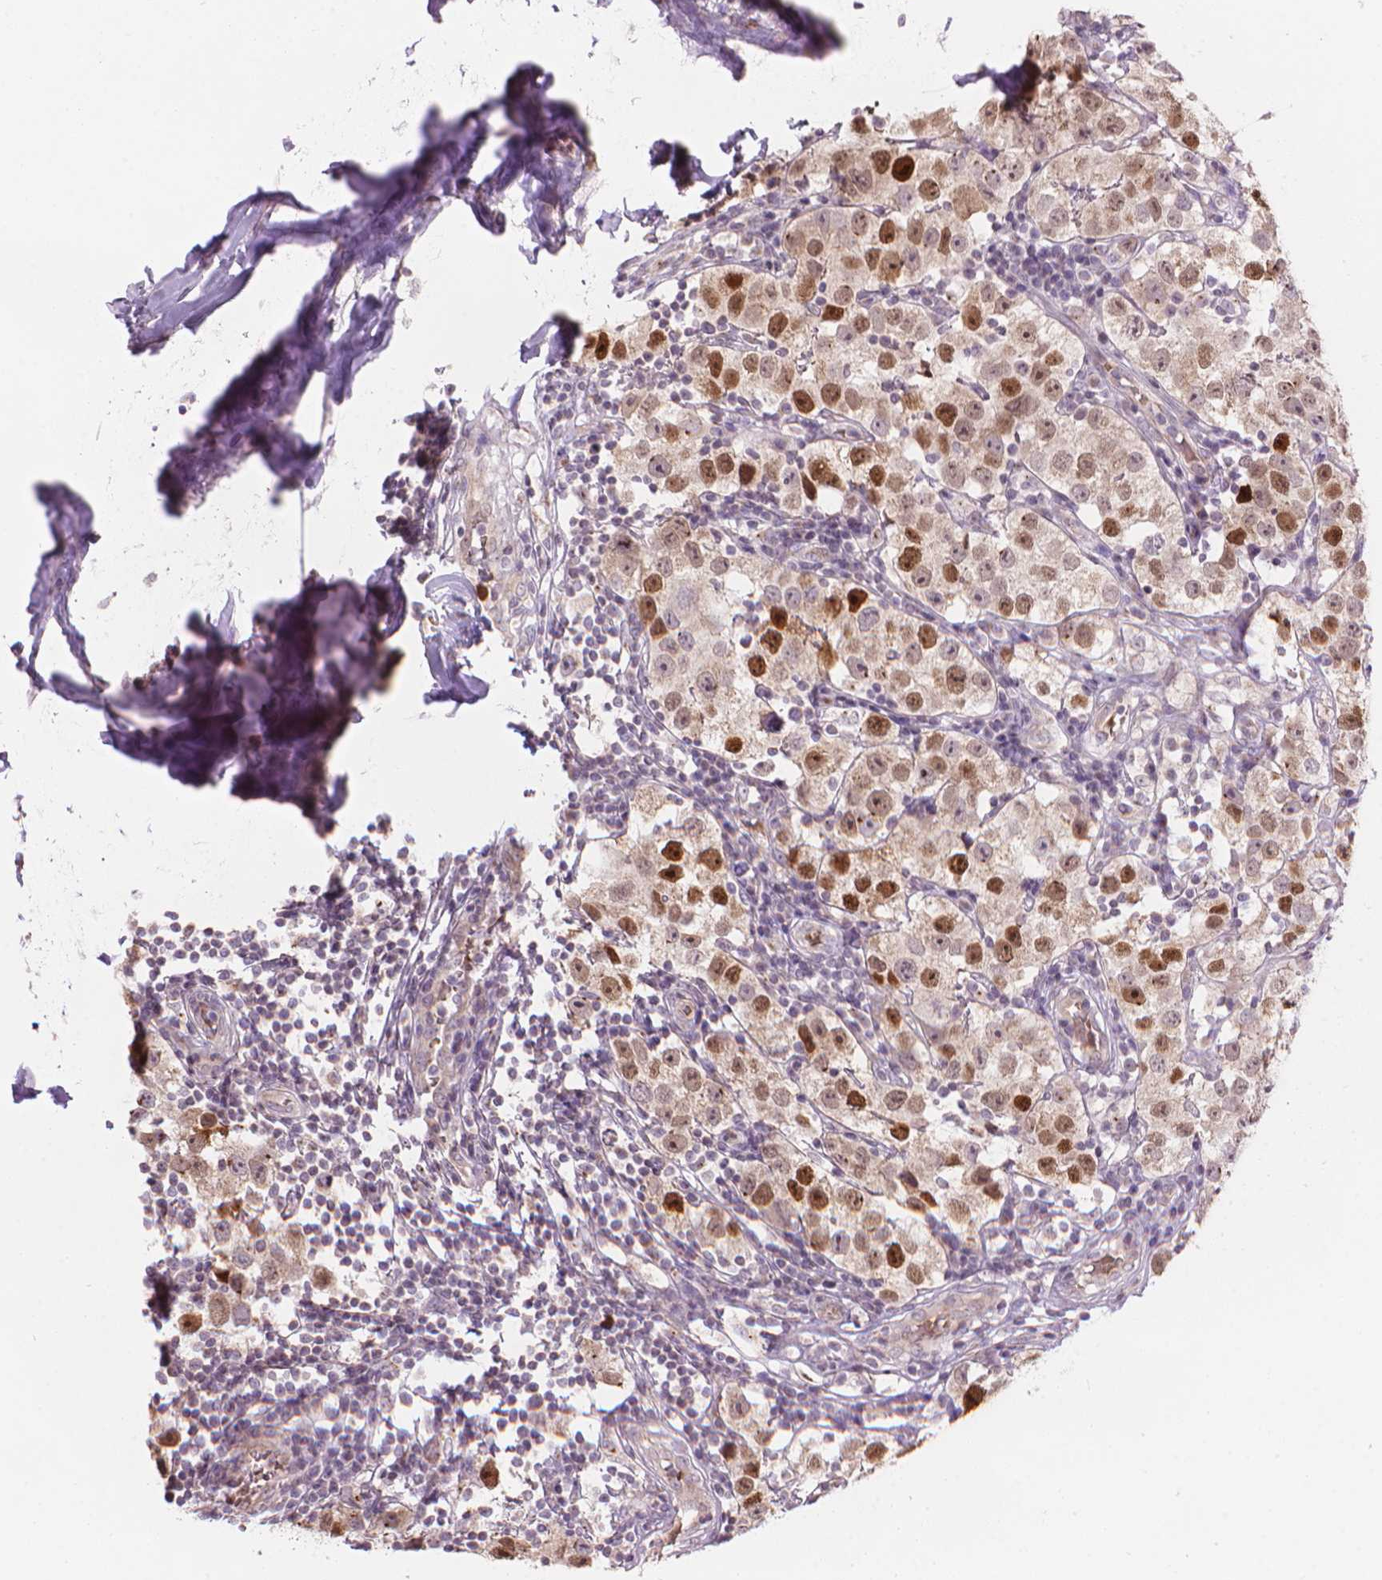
{"staining": {"intensity": "strong", "quantity": "25%-75%", "location": "nuclear"}, "tissue": "testis cancer", "cell_type": "Tumor cells", "image_type": "cancer", "snomed": [{"axis": "morphology", "description": "Seminoma, NOS"}, {"axis": "topography", "description": "Testis"}], "caption": "Tumor cells display high levels of strong nuclear positivity in approximately 25%-75% of cells in seminoma (testis). (DAB (3,3'-diaminobenzidine) IHC, brown staining for protein, blue staining for nuclei).", "gene": "IFFO1", "patient": {"sex": "male", "age": 34}}